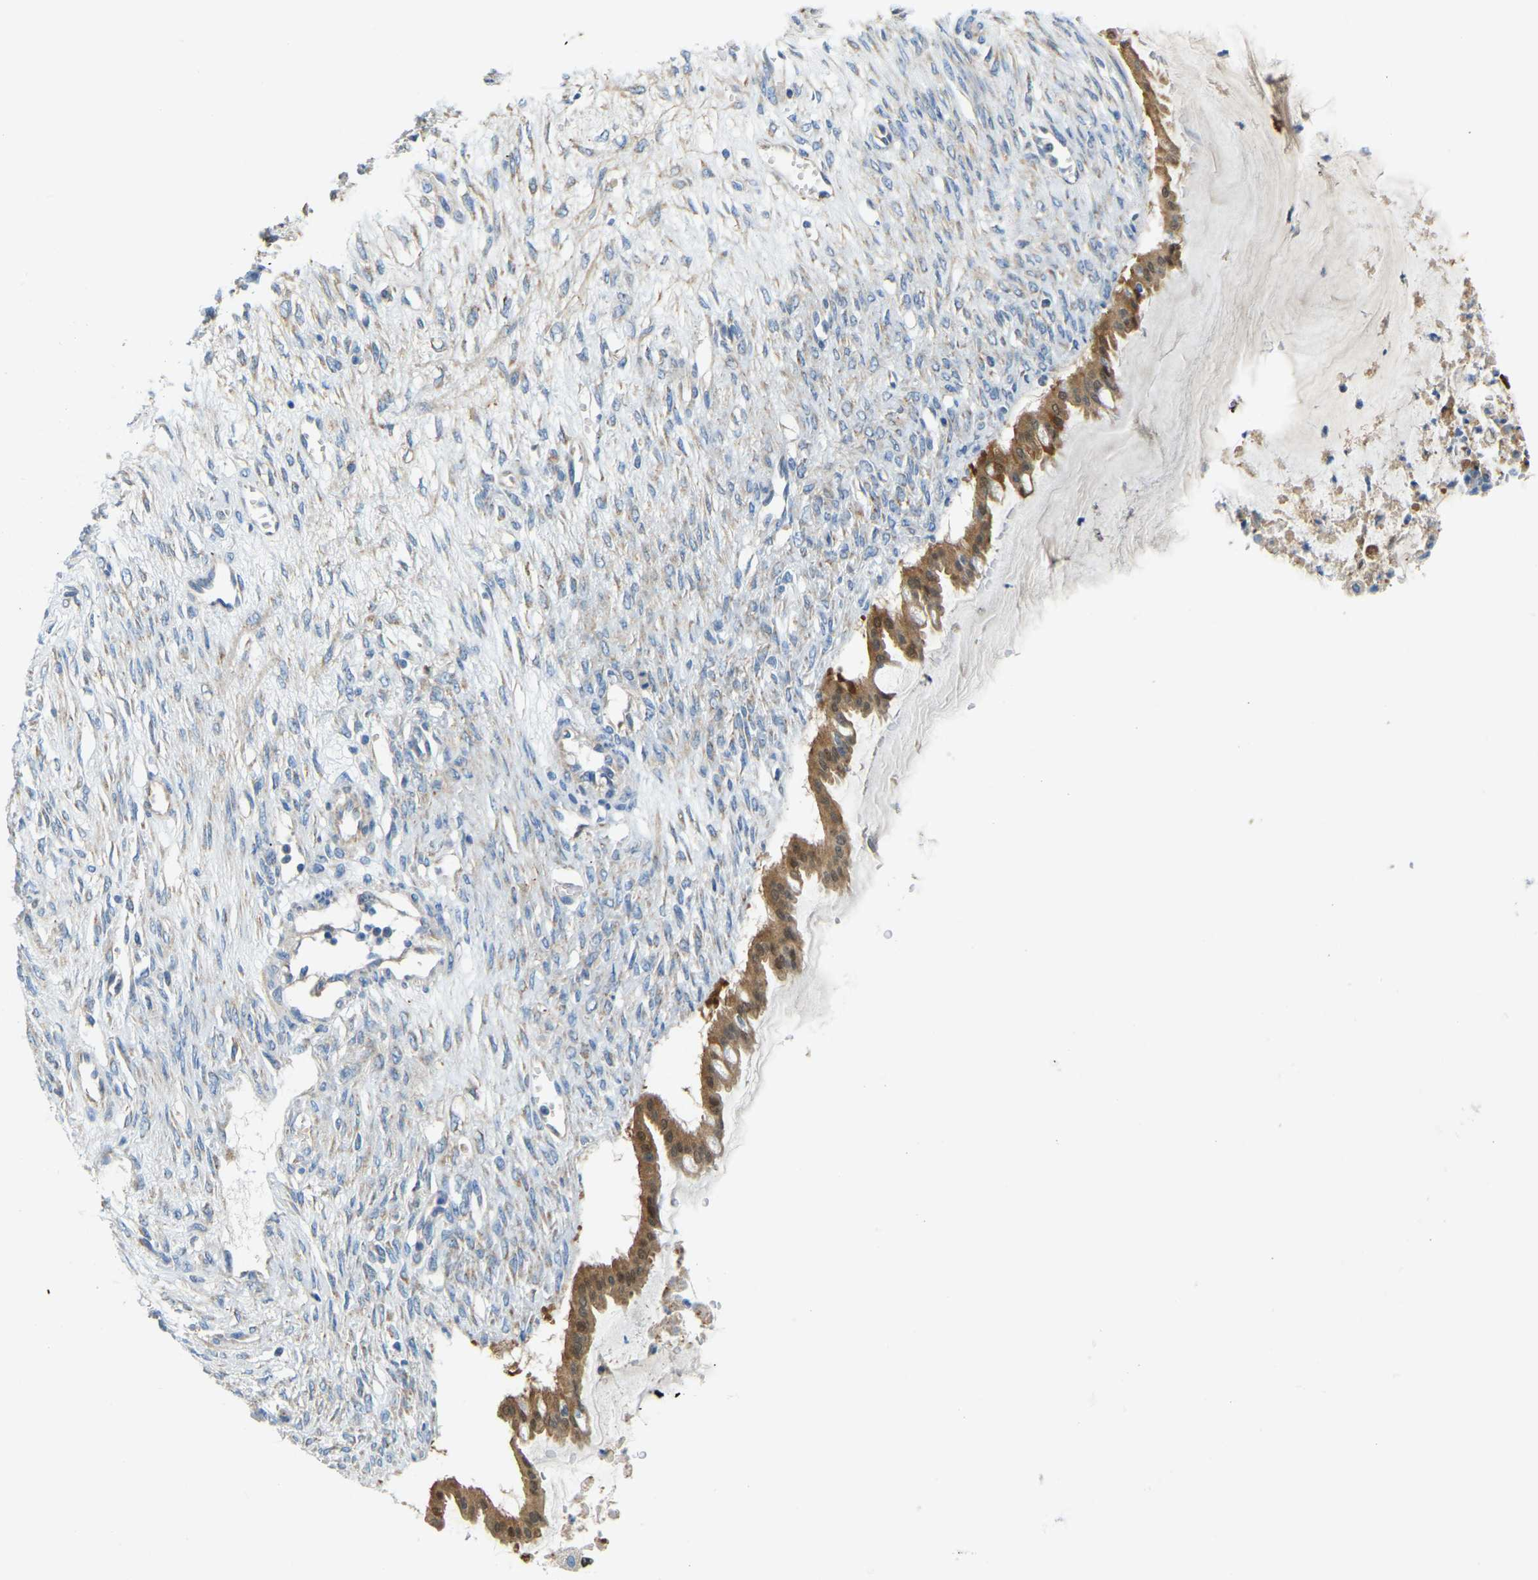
{"staining": {"intensity": "moderate", "quantity": ">75%", "location": "cytoplasmic/membranous"}, "tissue": "ovarian cancer", "cell_type": "Tumor cells", "image_type": "cancer", "snomed": [{"axis": "morphology", "description": "Cystadenocarcinoma, mucinous, NOS"}, {"axis": "topography", "description": "Ovary"}], "caption": "Immunohistochemistry of human ovarian cancer (mucinous cystadenocarcinoma) demonstrates medium levels of moderate cytoplasmic/membranous staining in approximately >75% of tumor cells.", "gene": "GDA", "patient": {"sex": "female", "age": 73}}